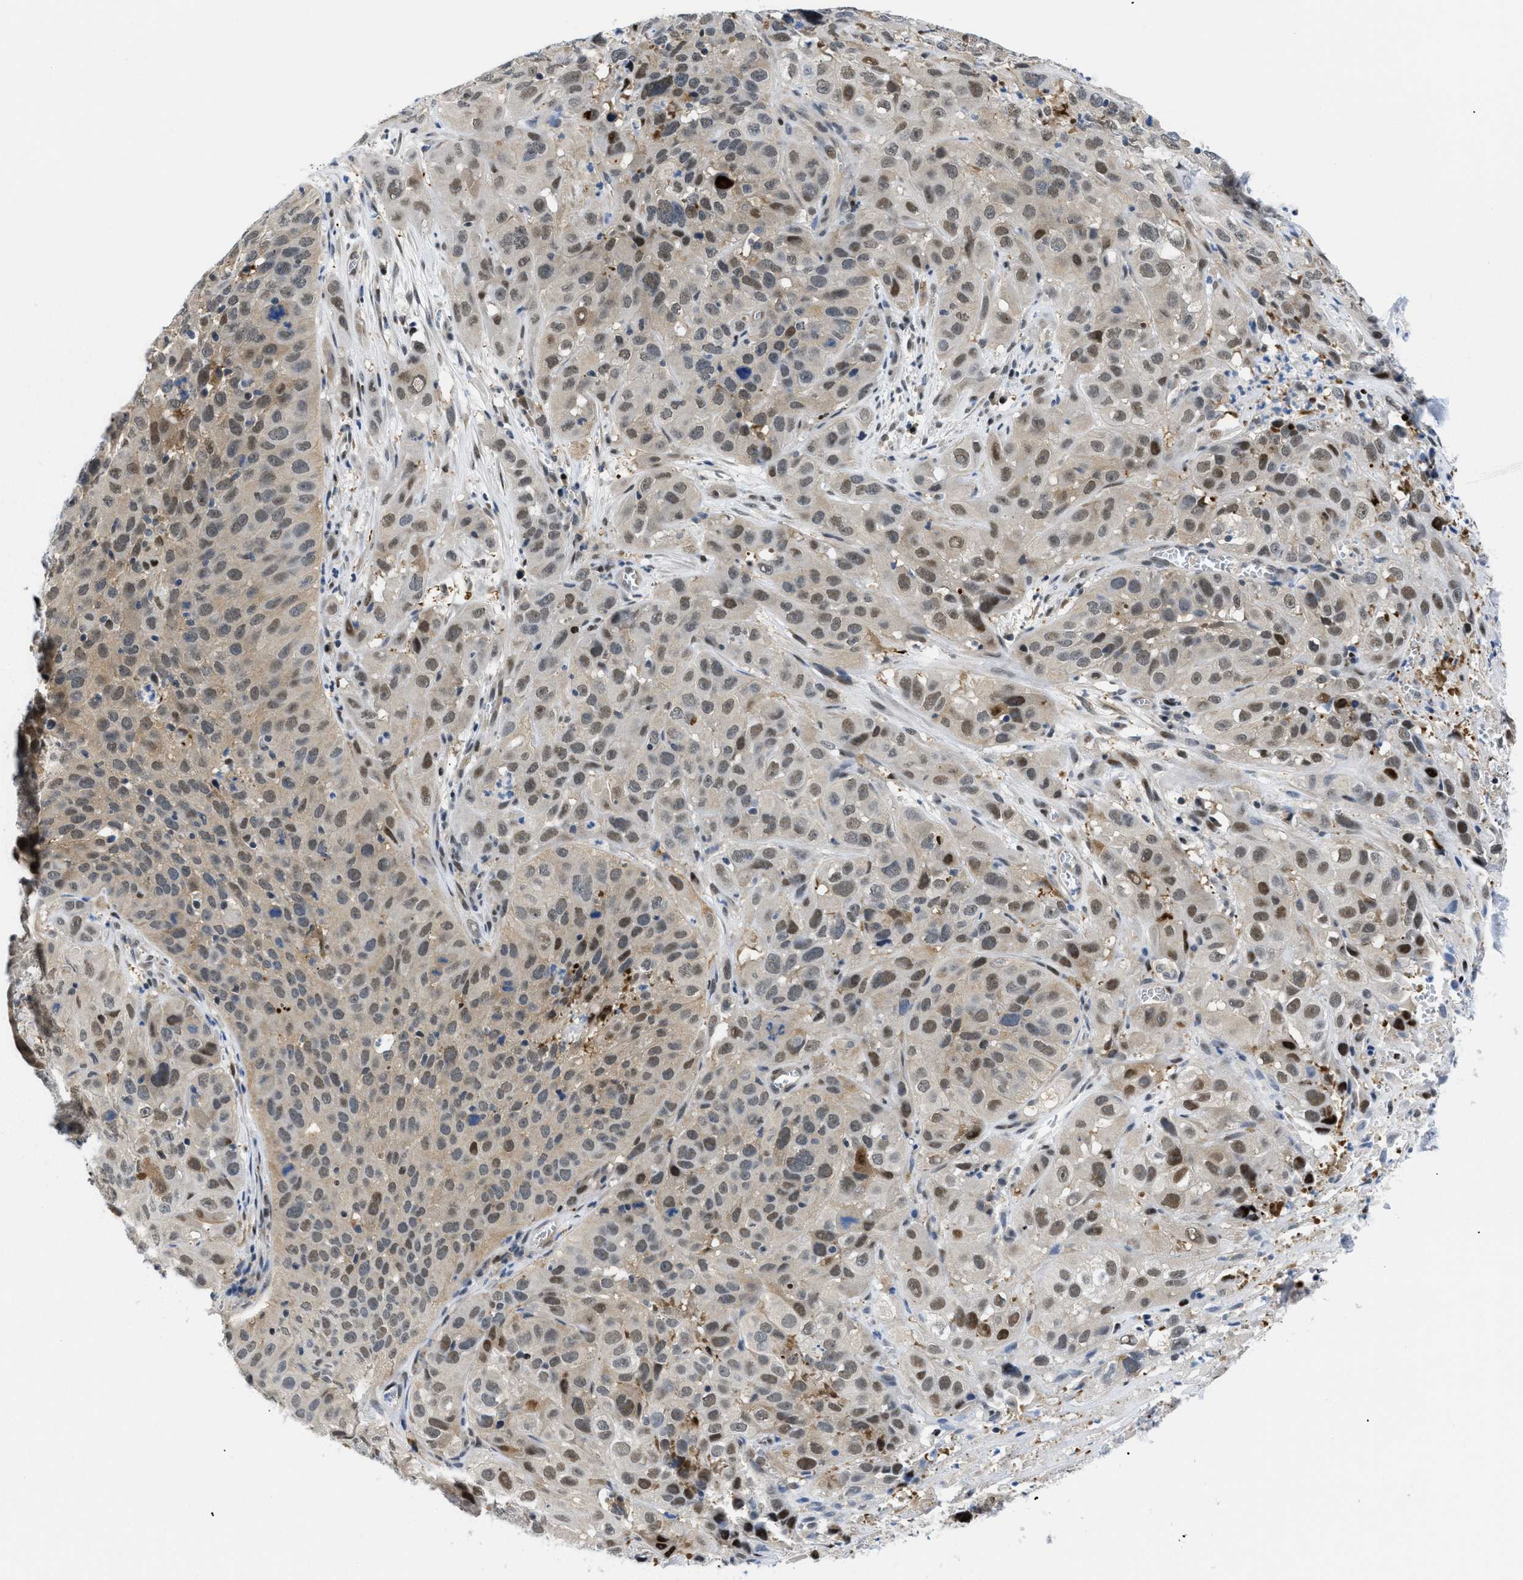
{"staining": {"intensity": "moderate", "quantity": ">75%", "location": "nuclear"}, "tissue": "cervical cancer", "cell_type": "Tumor cells", "image_type": "cancer", "snomed": [{"axis": "morphology", "description": "Squamous cell carcinoma, NOS"}, {"axis": "topography", "description": "Cervix"}], "caption": "An image showing moderate nuclear expression in approximately >75% of tumor cells in cervical squamous cell carcinoma, as visualized by brown immunohistochemical staining.", "gene": "SLC29A2", "patient": {"sex": "female", "age": 32}}